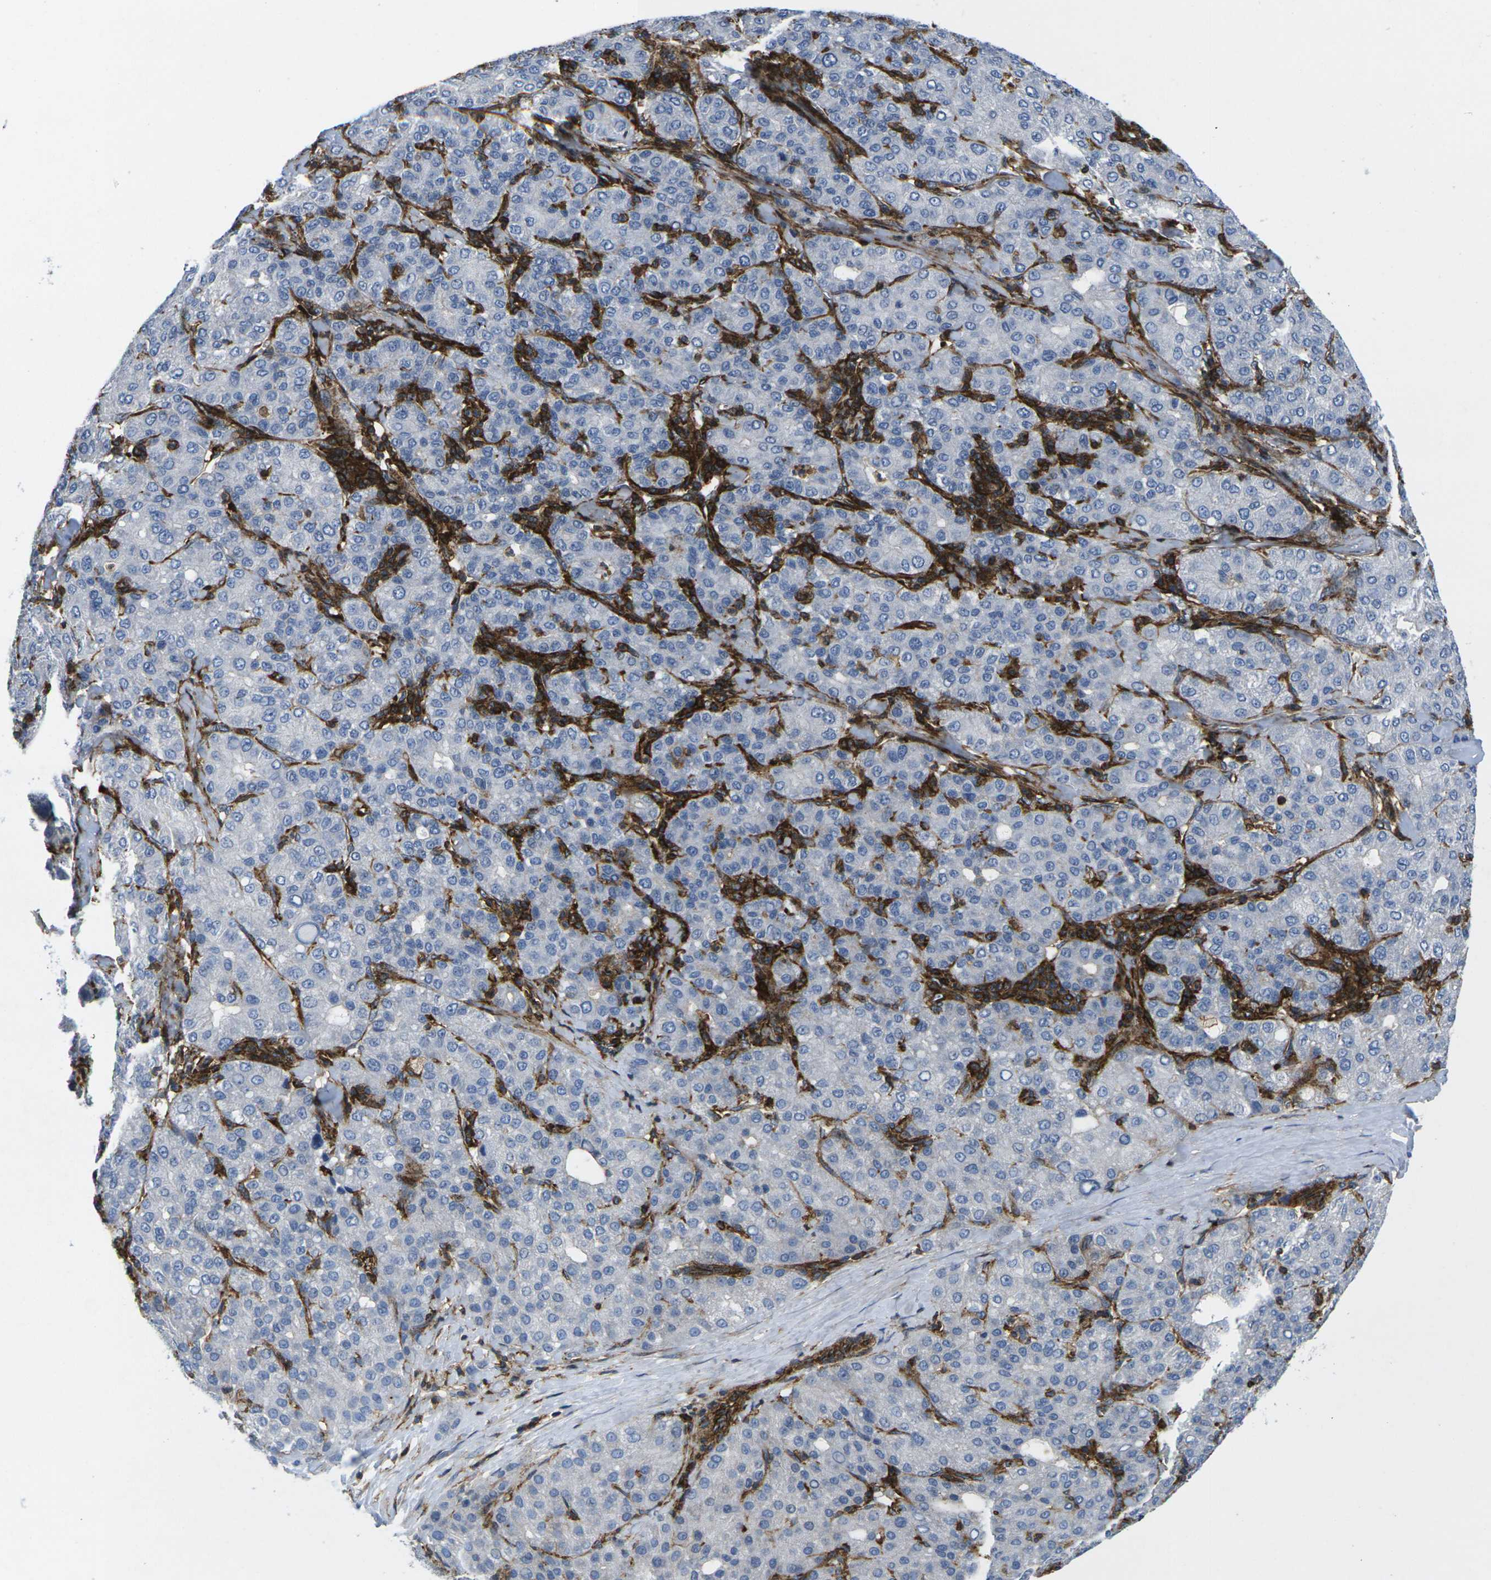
{"staining": {"intensity": "negative", "quantity": "none", "location": "none"}, "tissue": "liver cancer", "cell_type": "Tumor cells", "image_type": "cancer", "snomed": [{"axis": "morphology", "description": "Carcinoma, Hepatocellular, NOS"}, {"axis": "topography", "description": "Liver"}], "caption": "Immunohistochemical staining of human liver hepatocellular carcinoma exhibits no significant staining in tumor cells.", "gene": "IQGAP1", "patient": {"sex": "male", "age": 65}}